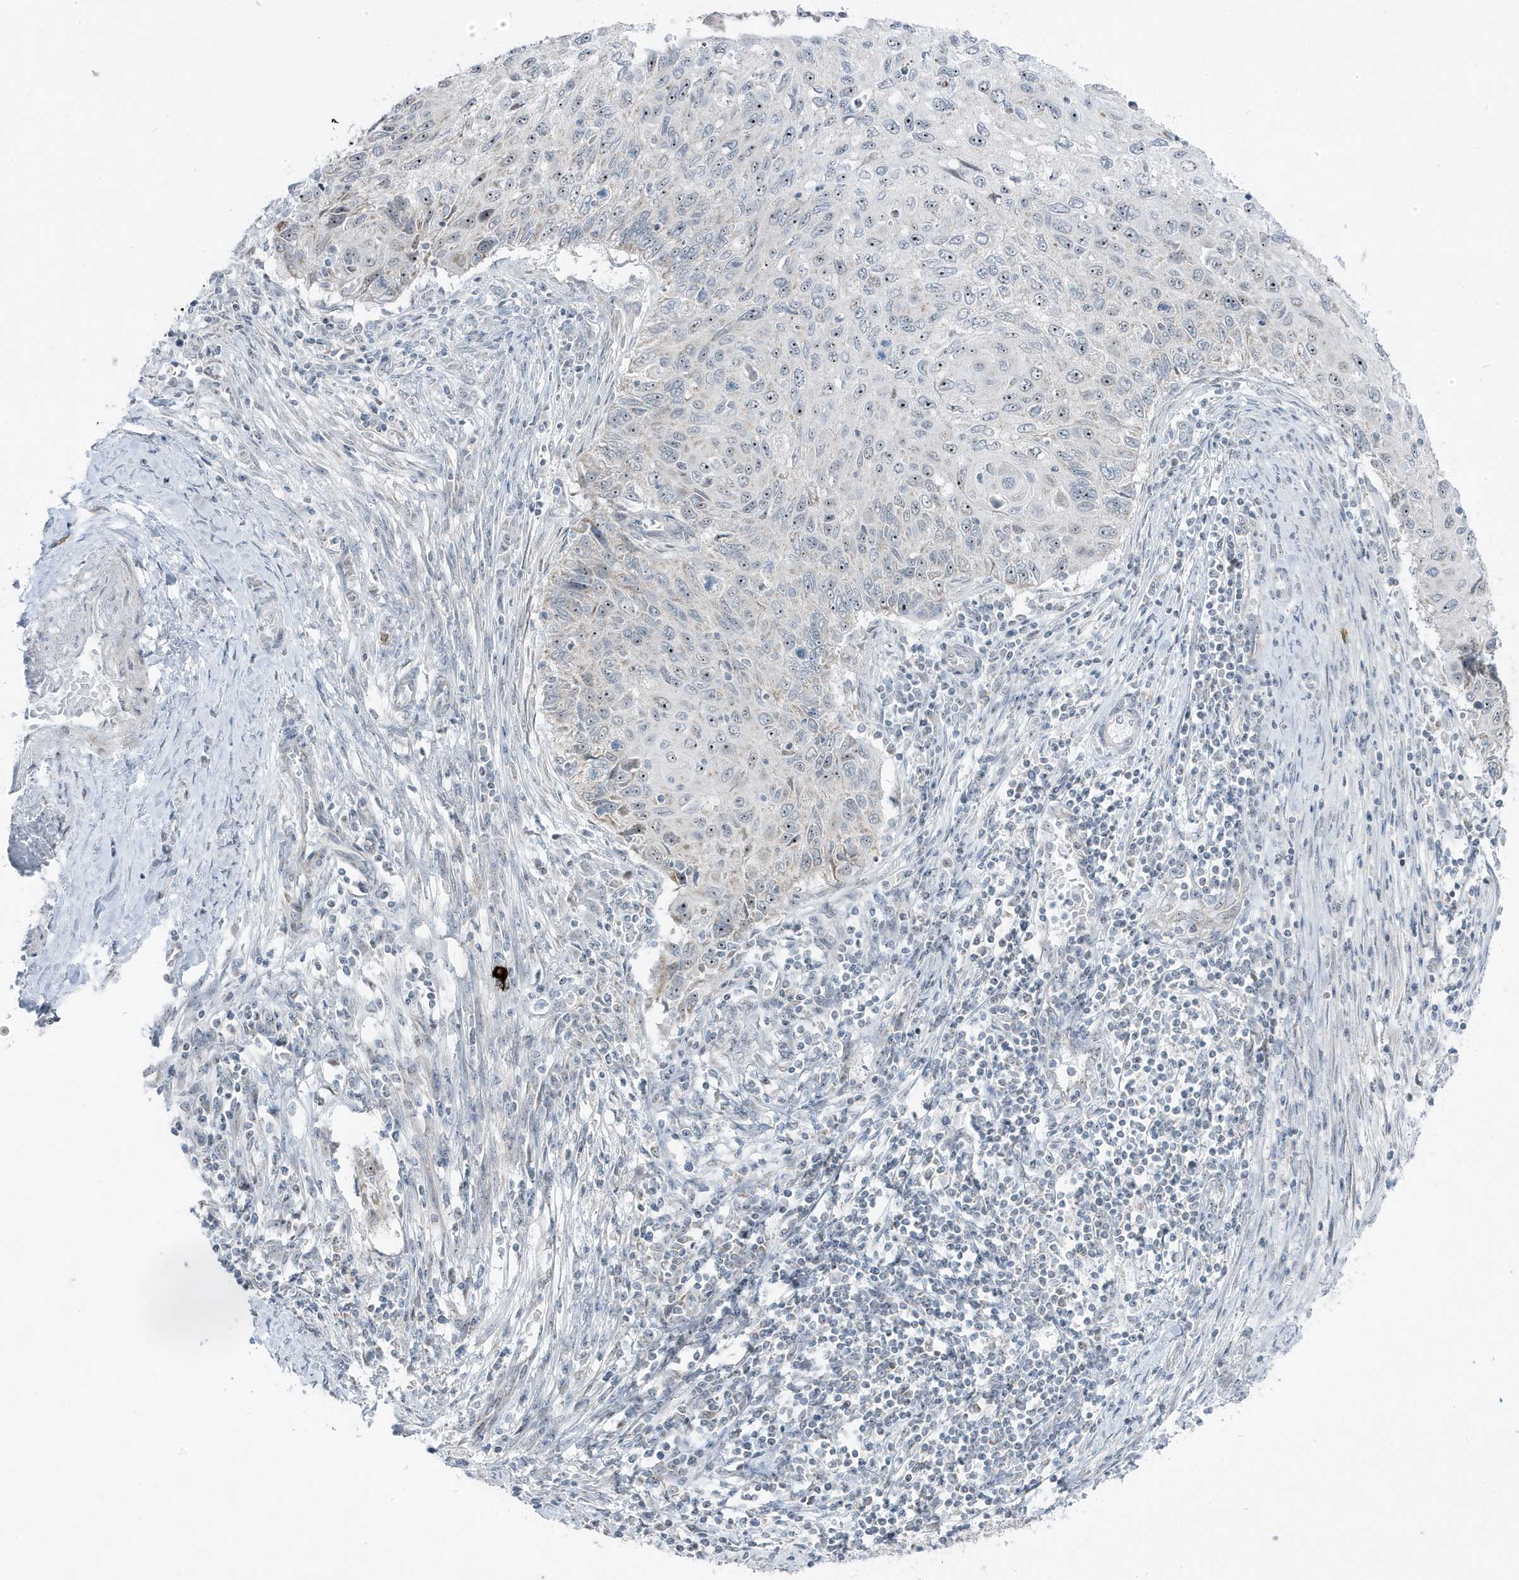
{"staining": {"intensity": "moderate", "quantity": "<25%", "location": "nuclear"}, "tissue": "cervical cancer", "cell_type": "Tumor cells", "image_type": "cancer", "snomed": [{"axis": "morphology", "description": "Squamous cell carcinoma, NOS"}, {"axis": "topography", "description": "Cervix"}], "caption": "The histopathology image exhibits a brown stain indicating the presence of a protein in the nuclear of tumor cells in cervical squamous cell carcinoma.", "gene": "TSEN15", "patient": {"sex": "female", "age": 70}}